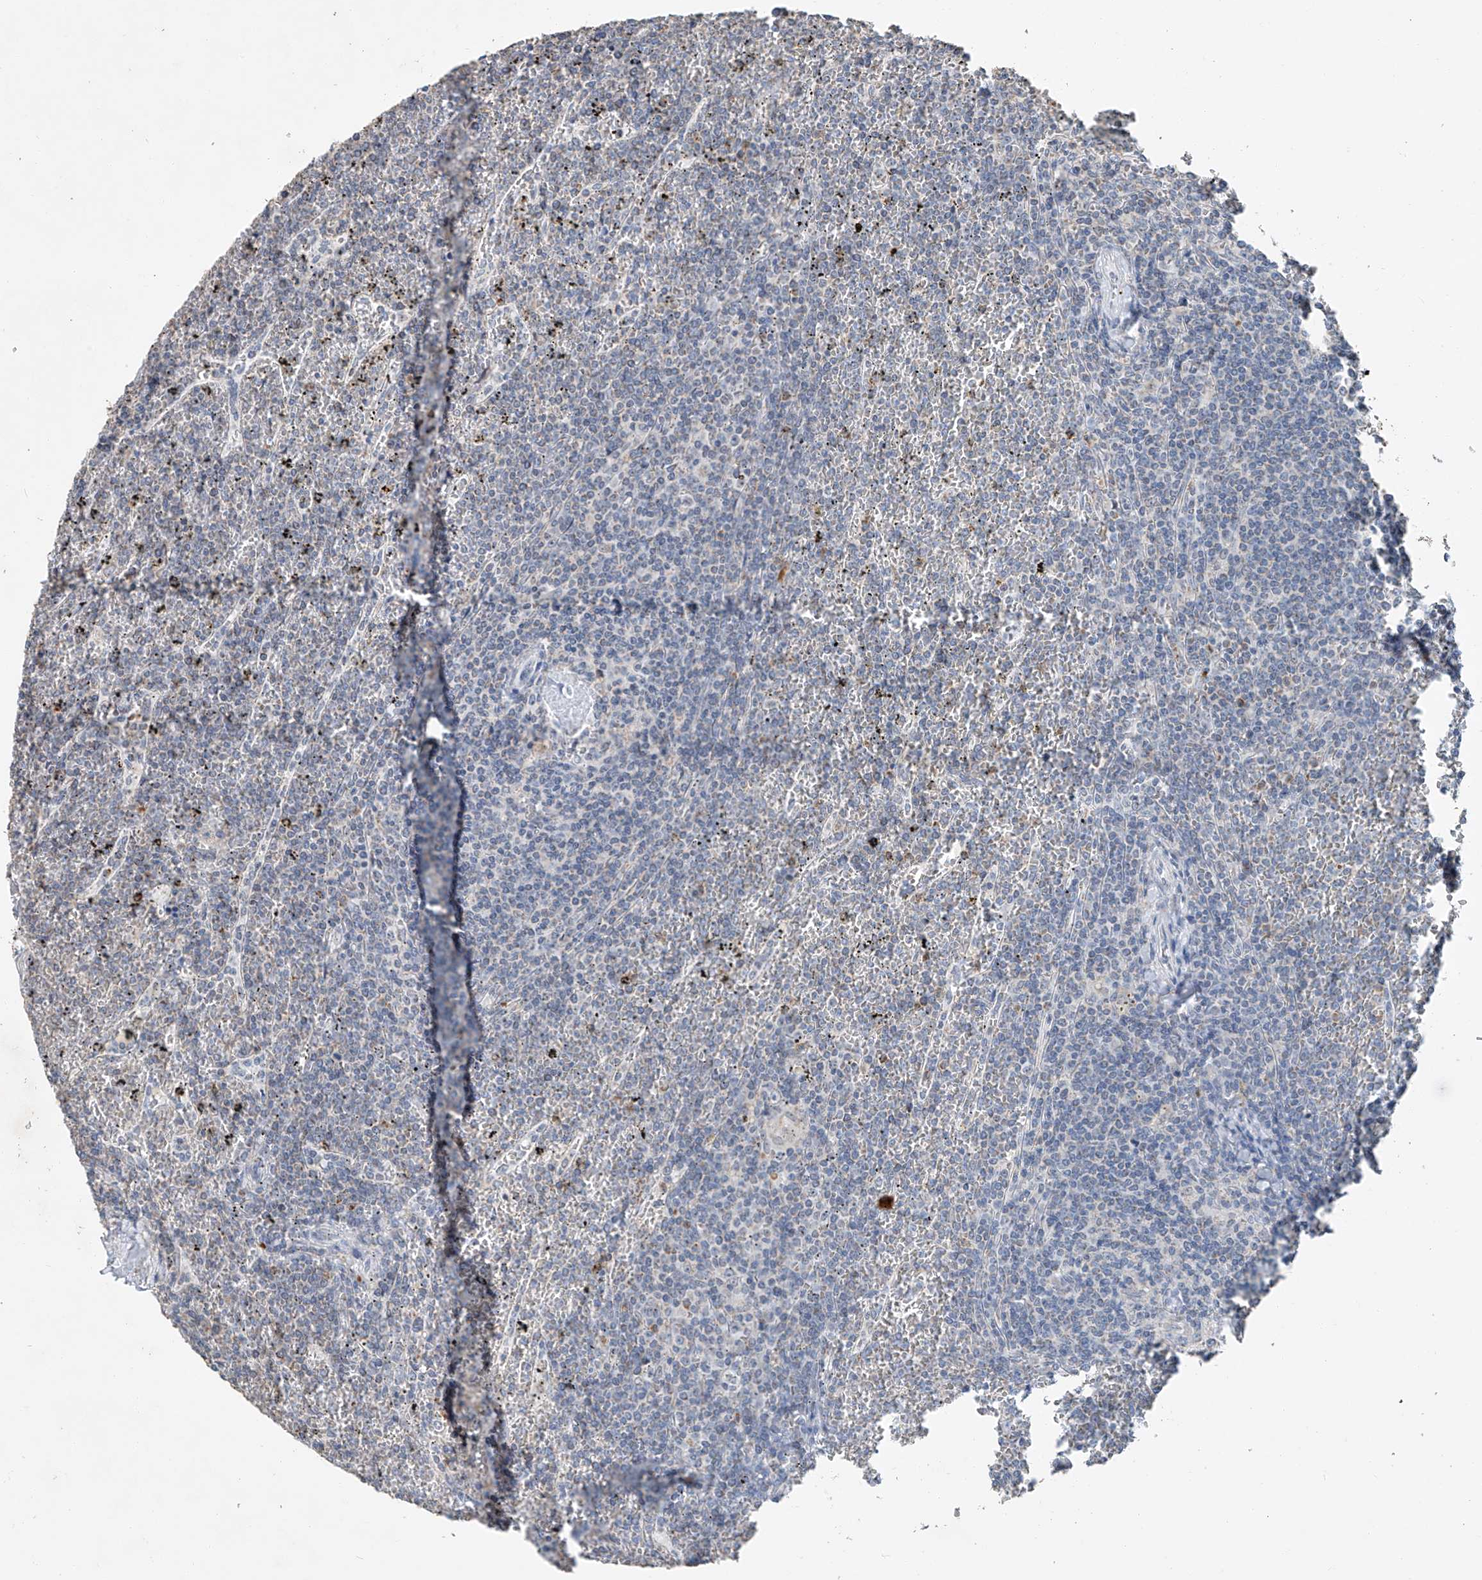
{"staining": {"intensity": "negative", "quantity": "none", "location": "none"}, "tissue": "lymphoma", "cell_type": "Tumor cells", "image_type": "cancer", "snomed": [{"axis": "morphology", "description": "Malignant lymphoma, non-Hodgkin's type, Low grade"}, {"axis": "topography", "description": "Spleen"}], "caption": "A photomicrograph of low-grade malignant lymphoma, non-Hodgkin's type stained for a protein reveals no brown staining in tumor cells.", "gene": "KLF15", "patient": {"sex": "female", "age": 19}}